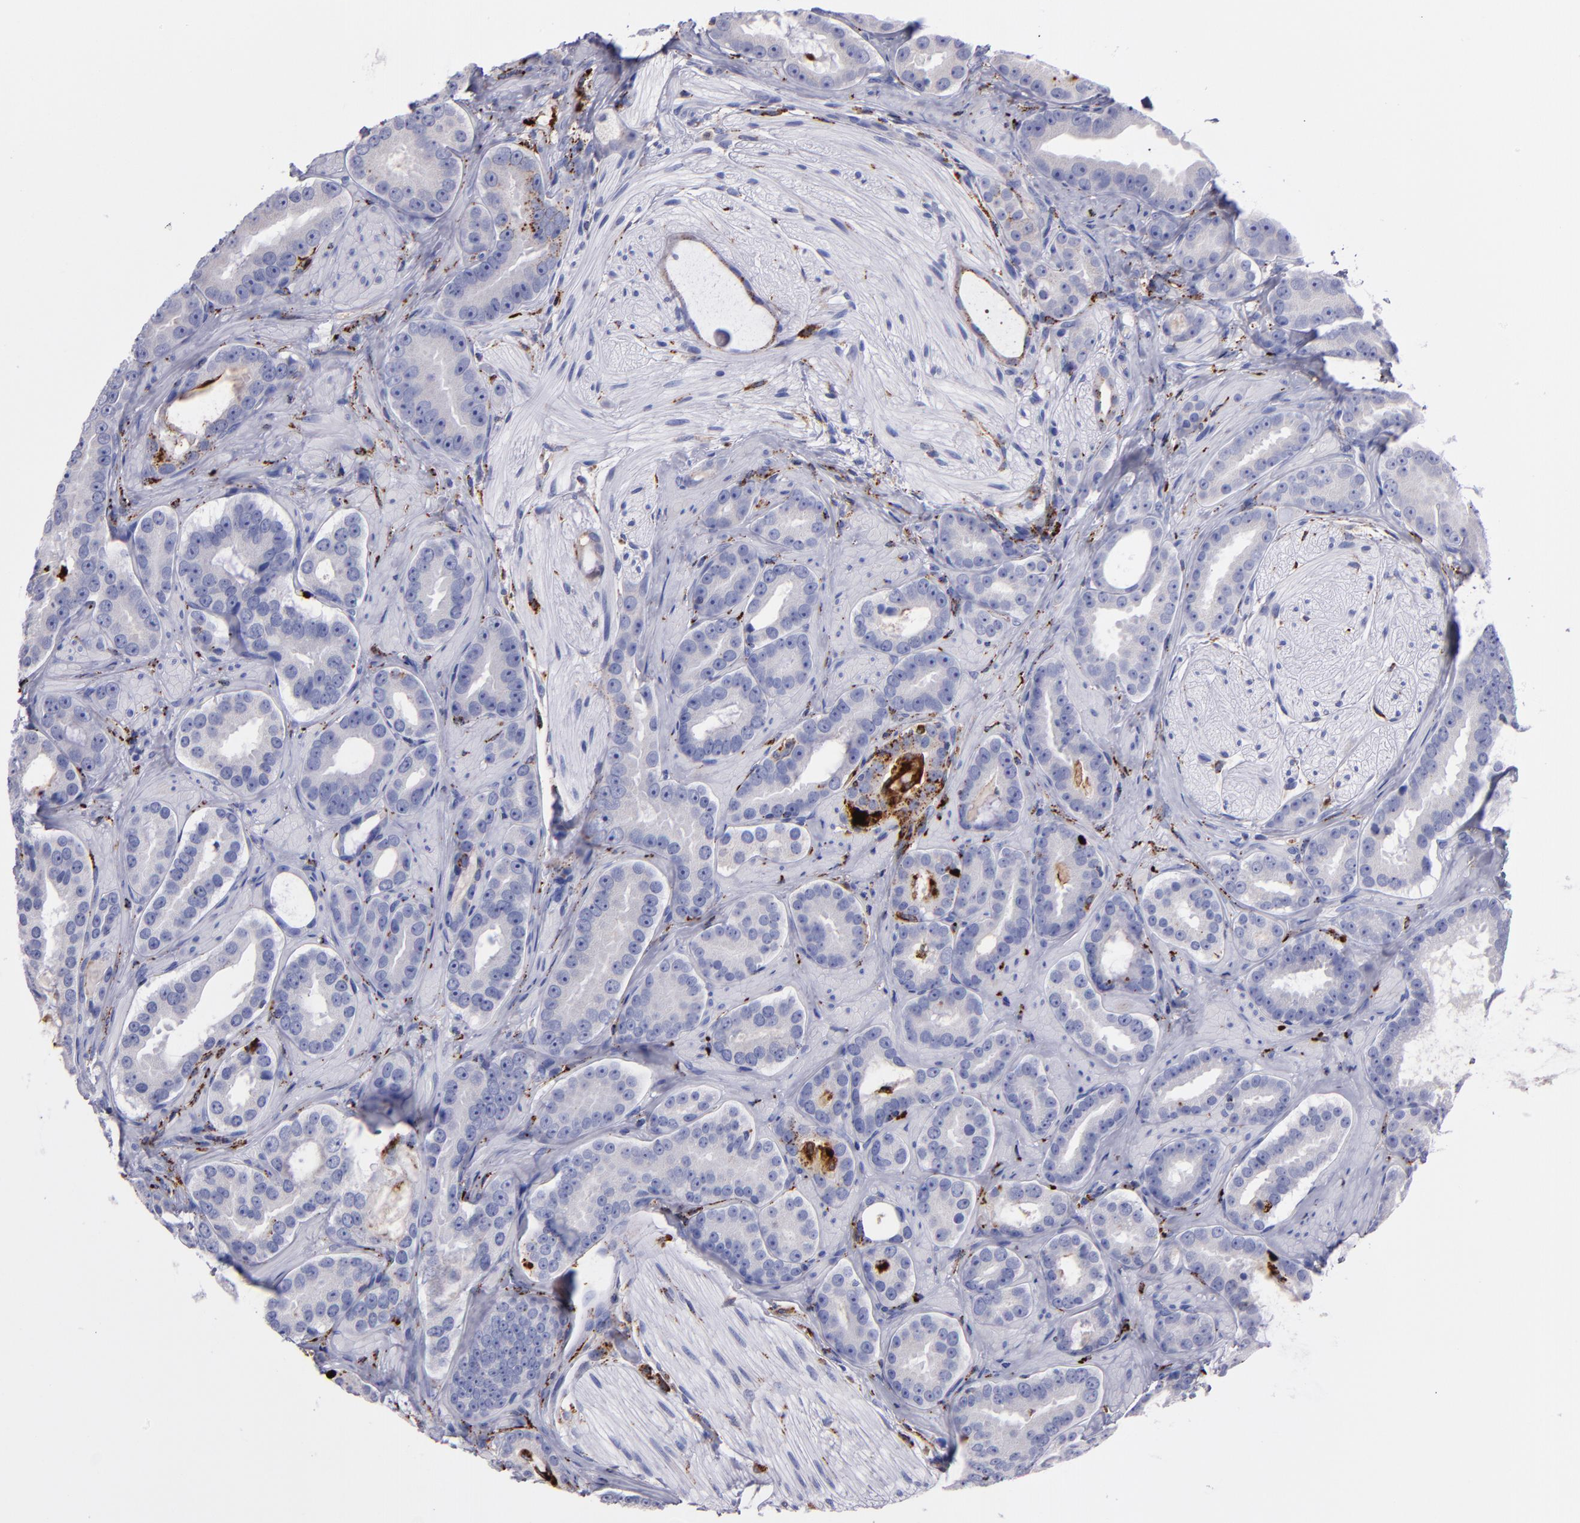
{"staining": {"intensity": "negative", "quantity": "none", "location": "none"}, "tissue": "prostate cancer", "cell_type": "Tumor cells", "image_type": "cancer", "snomed": [{"axis": "morphology", "description": "Adenocarcinoma, Low grade"}, {"axis": "topography", "description": "Prostate"}], "caption": "Immunohistochemical staining of human prostate adenocarcinoma (low-grade) shows no significant positivity in tumor cells.", "gene": "CTSS", "patient": {"sex": "male", "age": 59}}